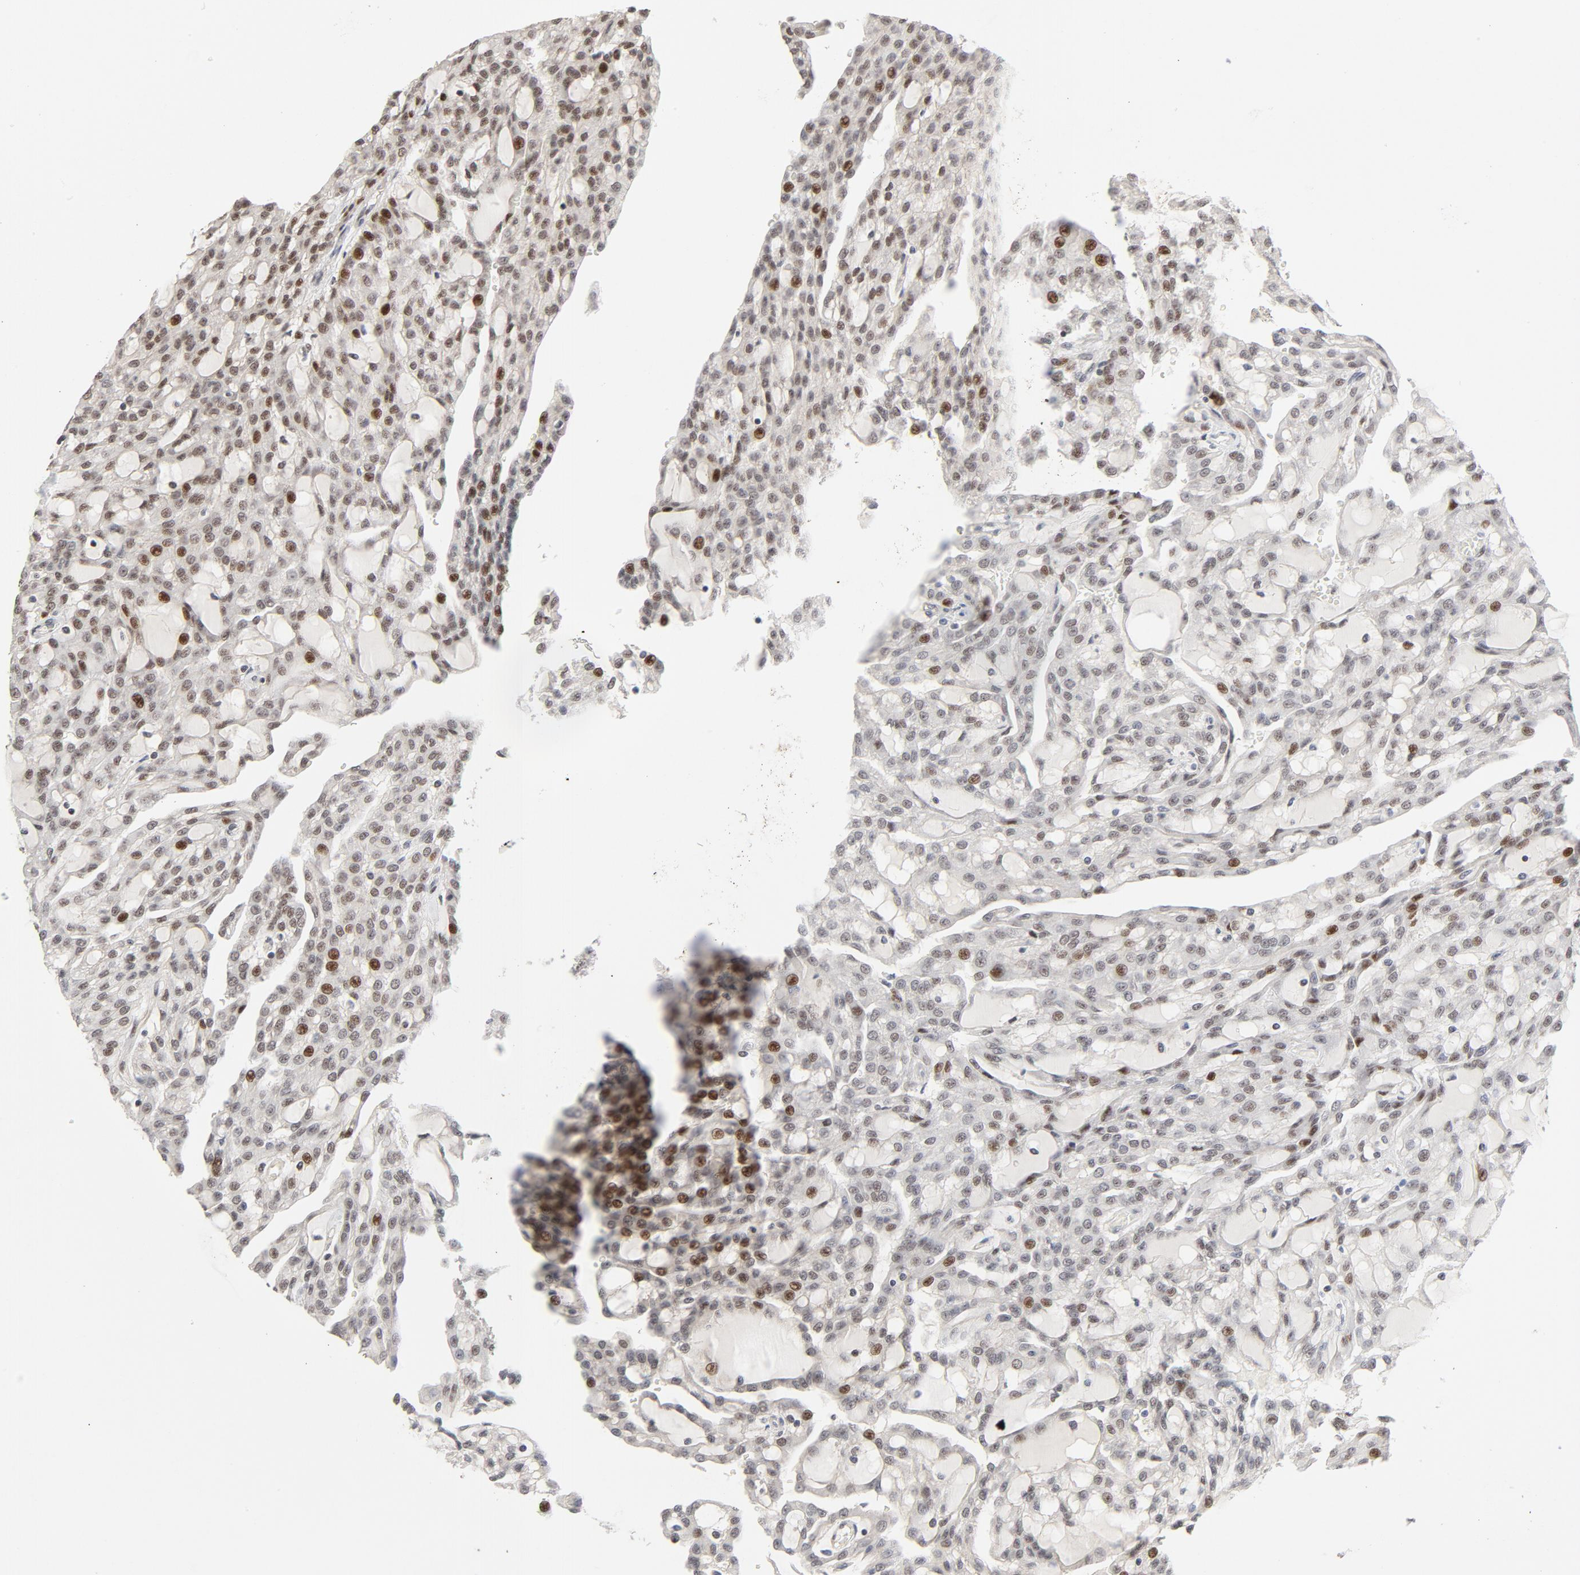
{"staining": {"intensity": "moderate", "quantity": ">75%", "location": "nuclear"}, "tissue": "renal cancer", "cell_type": "Tumor cells", "image_type": "cancer", "snomed": [{"axis": "morphology", "description": "Adenocarcinoma, NOS"}, {"axis": "topography", "description": "Kidney"}], "caption": "About >75% of tumor cells in human renal cancer (adenocarcinoma) exhibit moderate nuclear protein positivity as visualized by brown immunohistochemical staining.", "gene": "GTF2I", "patient": {"sex": "male", "age": 63}}